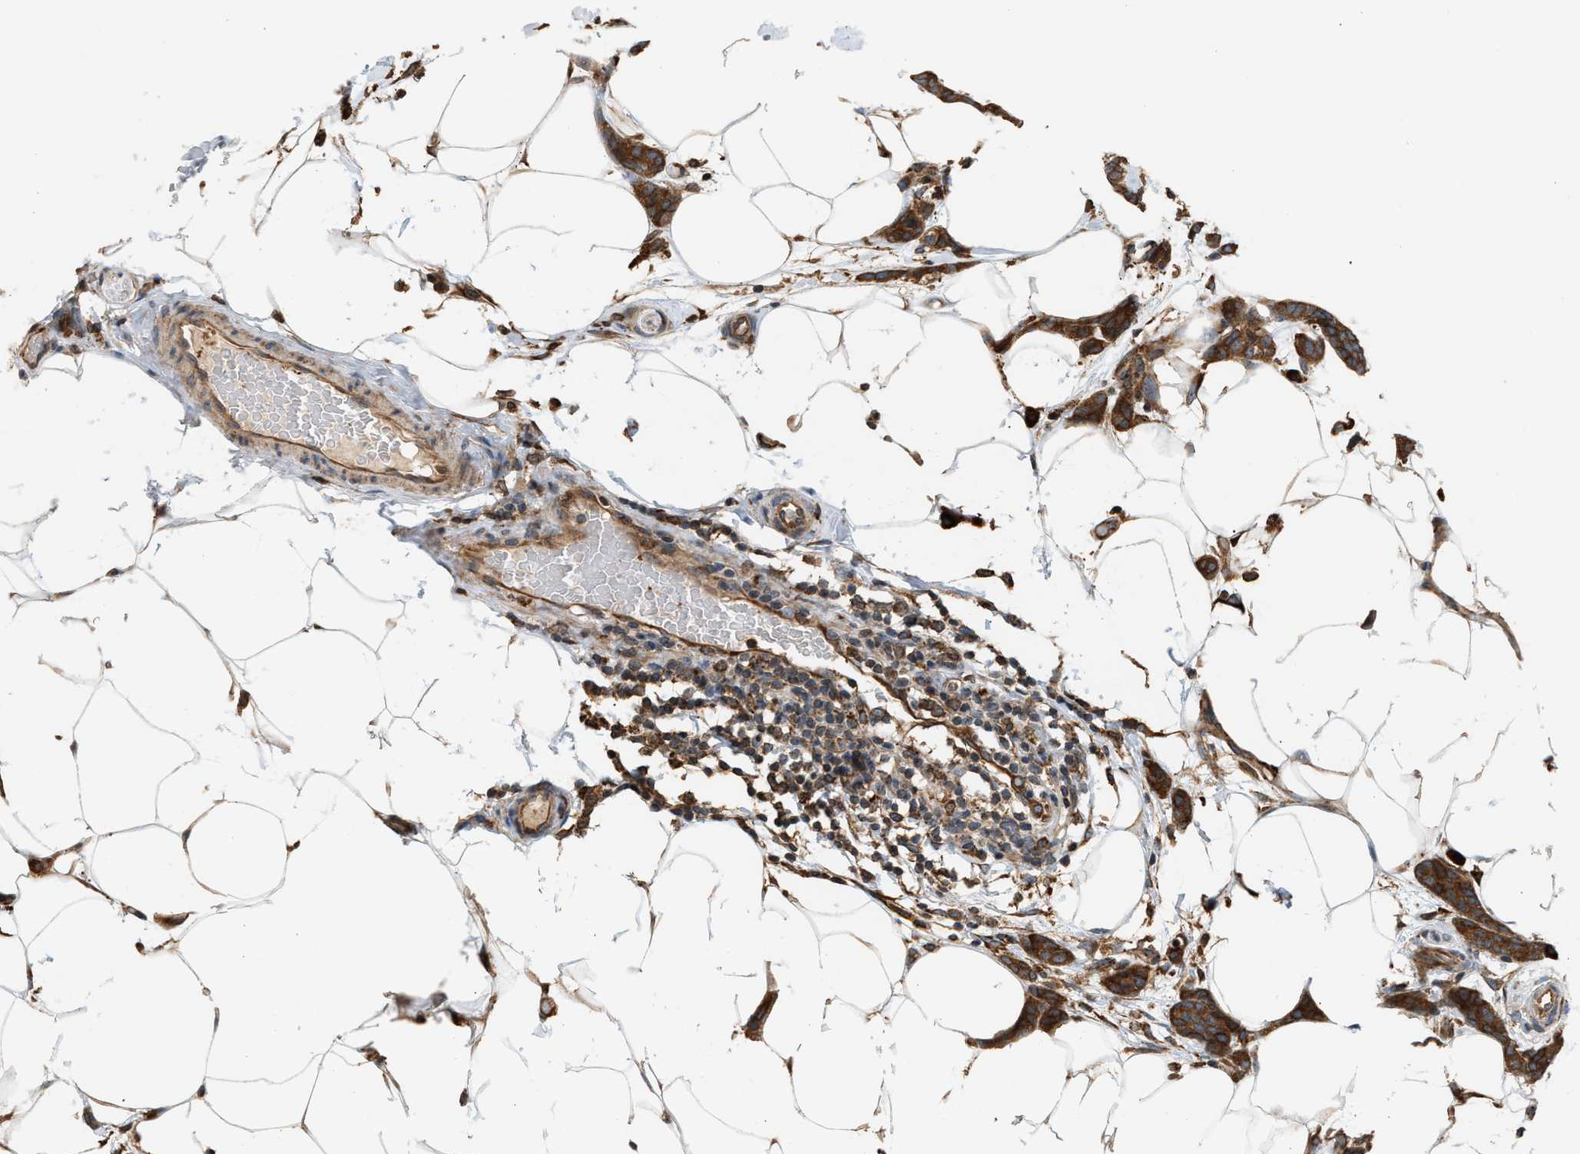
{"staining": {"intensity": "strong", "quantity": ">75%", "location": "cytoplasmic/membranous"}, "tissue": "breast cancer", "cell_type": "Tumor cells", "image_type": "cancer", "snomed": [{"axis": "morphology", "description": "Lobular carcinoma"}, {"axis": "topography", "description": "Skin"}, {"axis": "topography", "description": "Breast"}], "caption": "Immunohistochemical staining of human breast lobular carcinoma reveals strong cytoplasmic/membranous protein expression in about >75% of tumor cells.", "gene": "BAIAP2L1", "patient": {"sex": "female", "age": 46}}